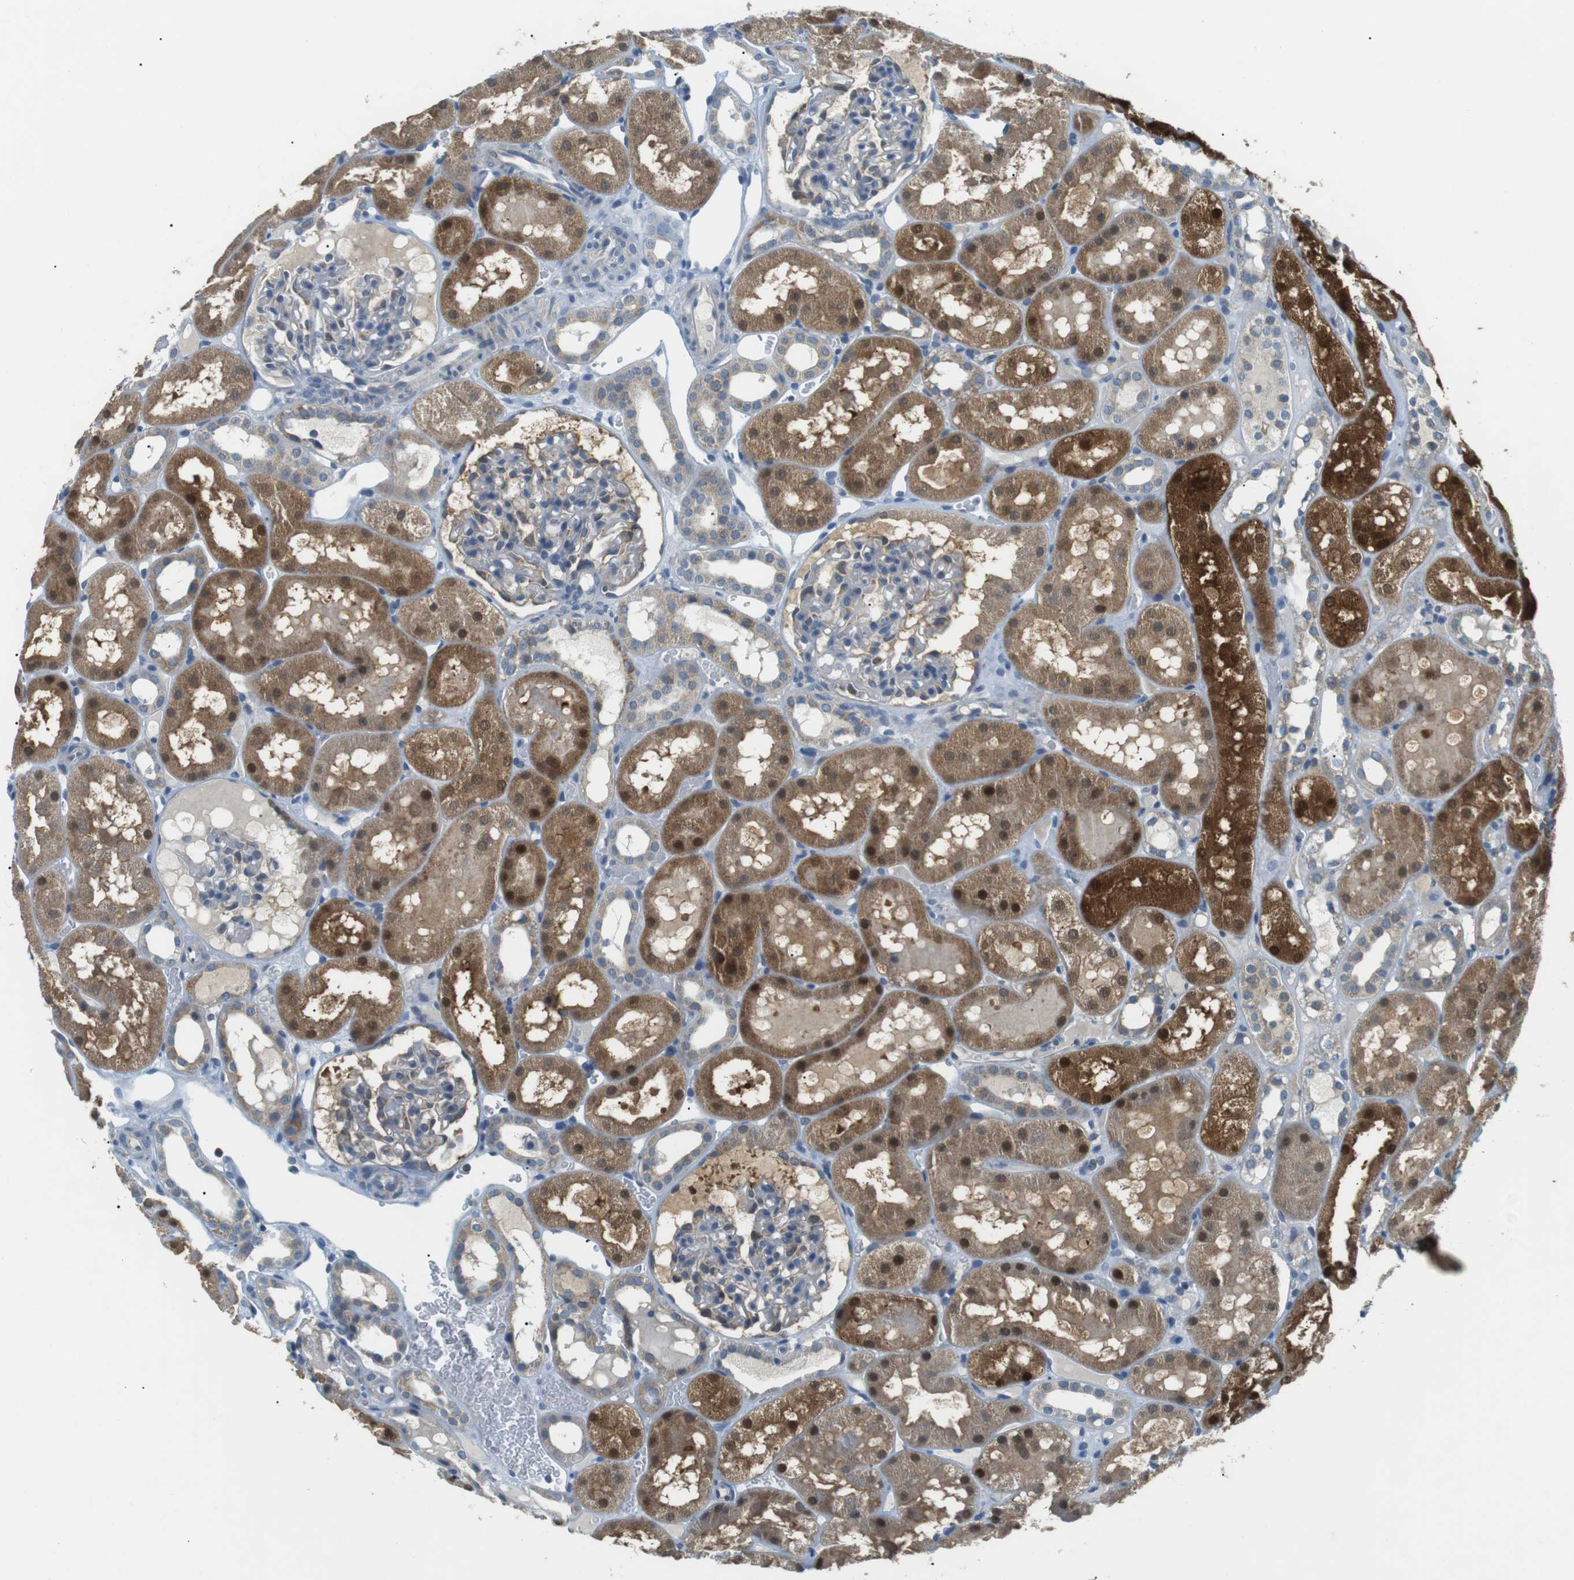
{"staining": {"intensity": "moderate", "quantity": "<25%", "location": "cytoplasmic/membranous"}, "tissue": "kidney", "cell_type": "Cells in glomeruli", "image_type": "normal", "snomed": [{"axis": "morphology", "description": "Normal tissue, NOS"}, {"axis": "topography", "description": "Kidney"}, {"axis": "topography", "description": "Urinary bladder"}], "caption": "Kidney was stained to show a protein in brown. There is low levels of moderate cytoplasmic/membranous staining in approximately <25% of cells in glomeruli. (DAB (3,3'-diaminobenzidine) = brown stain, brightfield microscopy at high magnification).", "gene": "BACE1", "patient": {"sex": "male", "age": 16}}